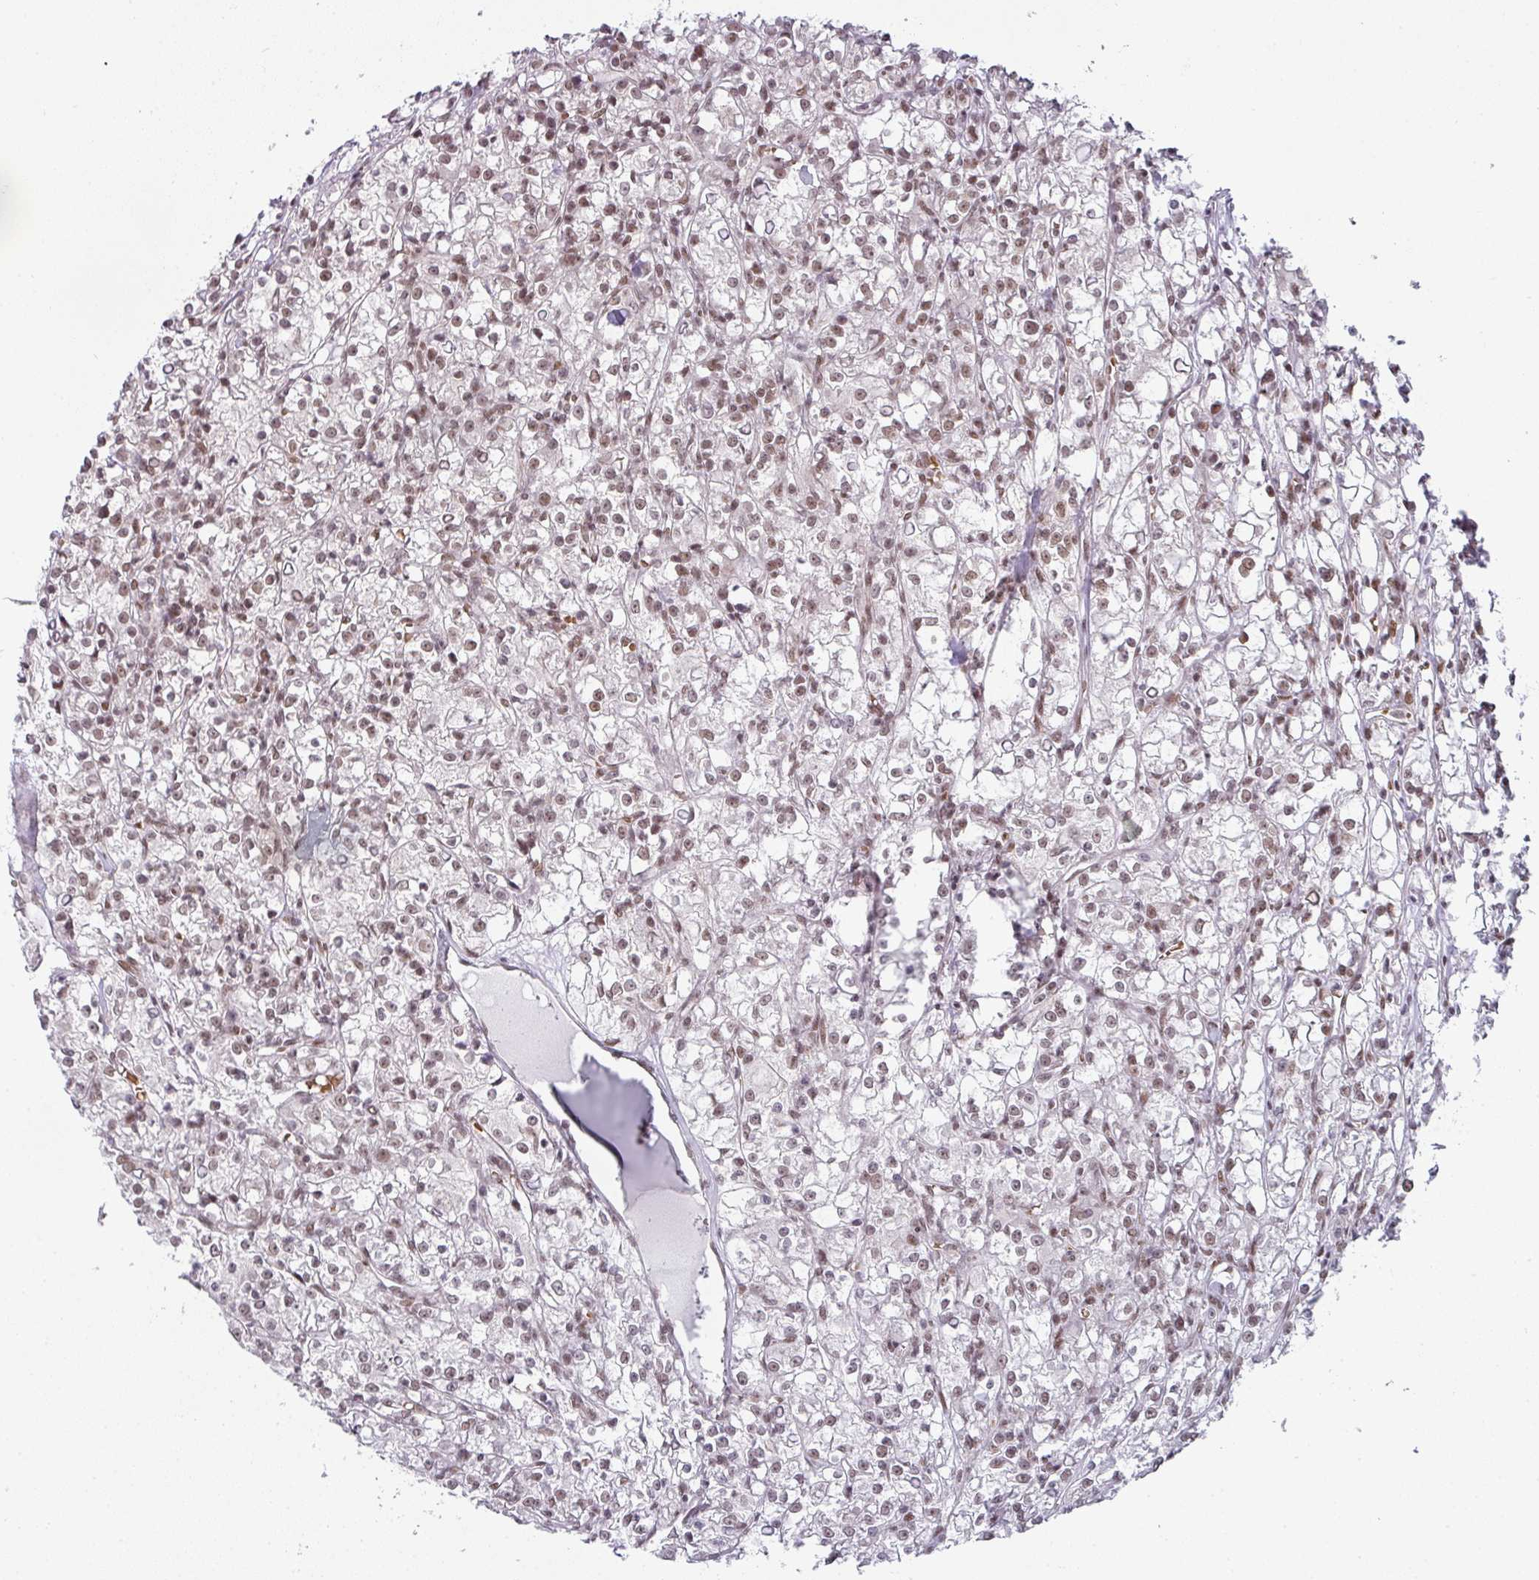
{"staining": {"intensity": "moderate", "quantity": "25%-75%", "location": "nuclear"}, "tissue": "renal cancer", "cell_type": "Tumor cells", "image_type": "cancer", "snomed": [{"axis": "morphology", "description": "Adenocarcinoma, NOS"}, {"axis": "topography", "description": "Kidney"}], "caption": "Renal cancer (adenocarcinoma) stained for a protein demonstrates moderate nuclear positivity in tumor cells.", "gene": "NCOA5", "patient": {"sex": "female", "age": 59}}